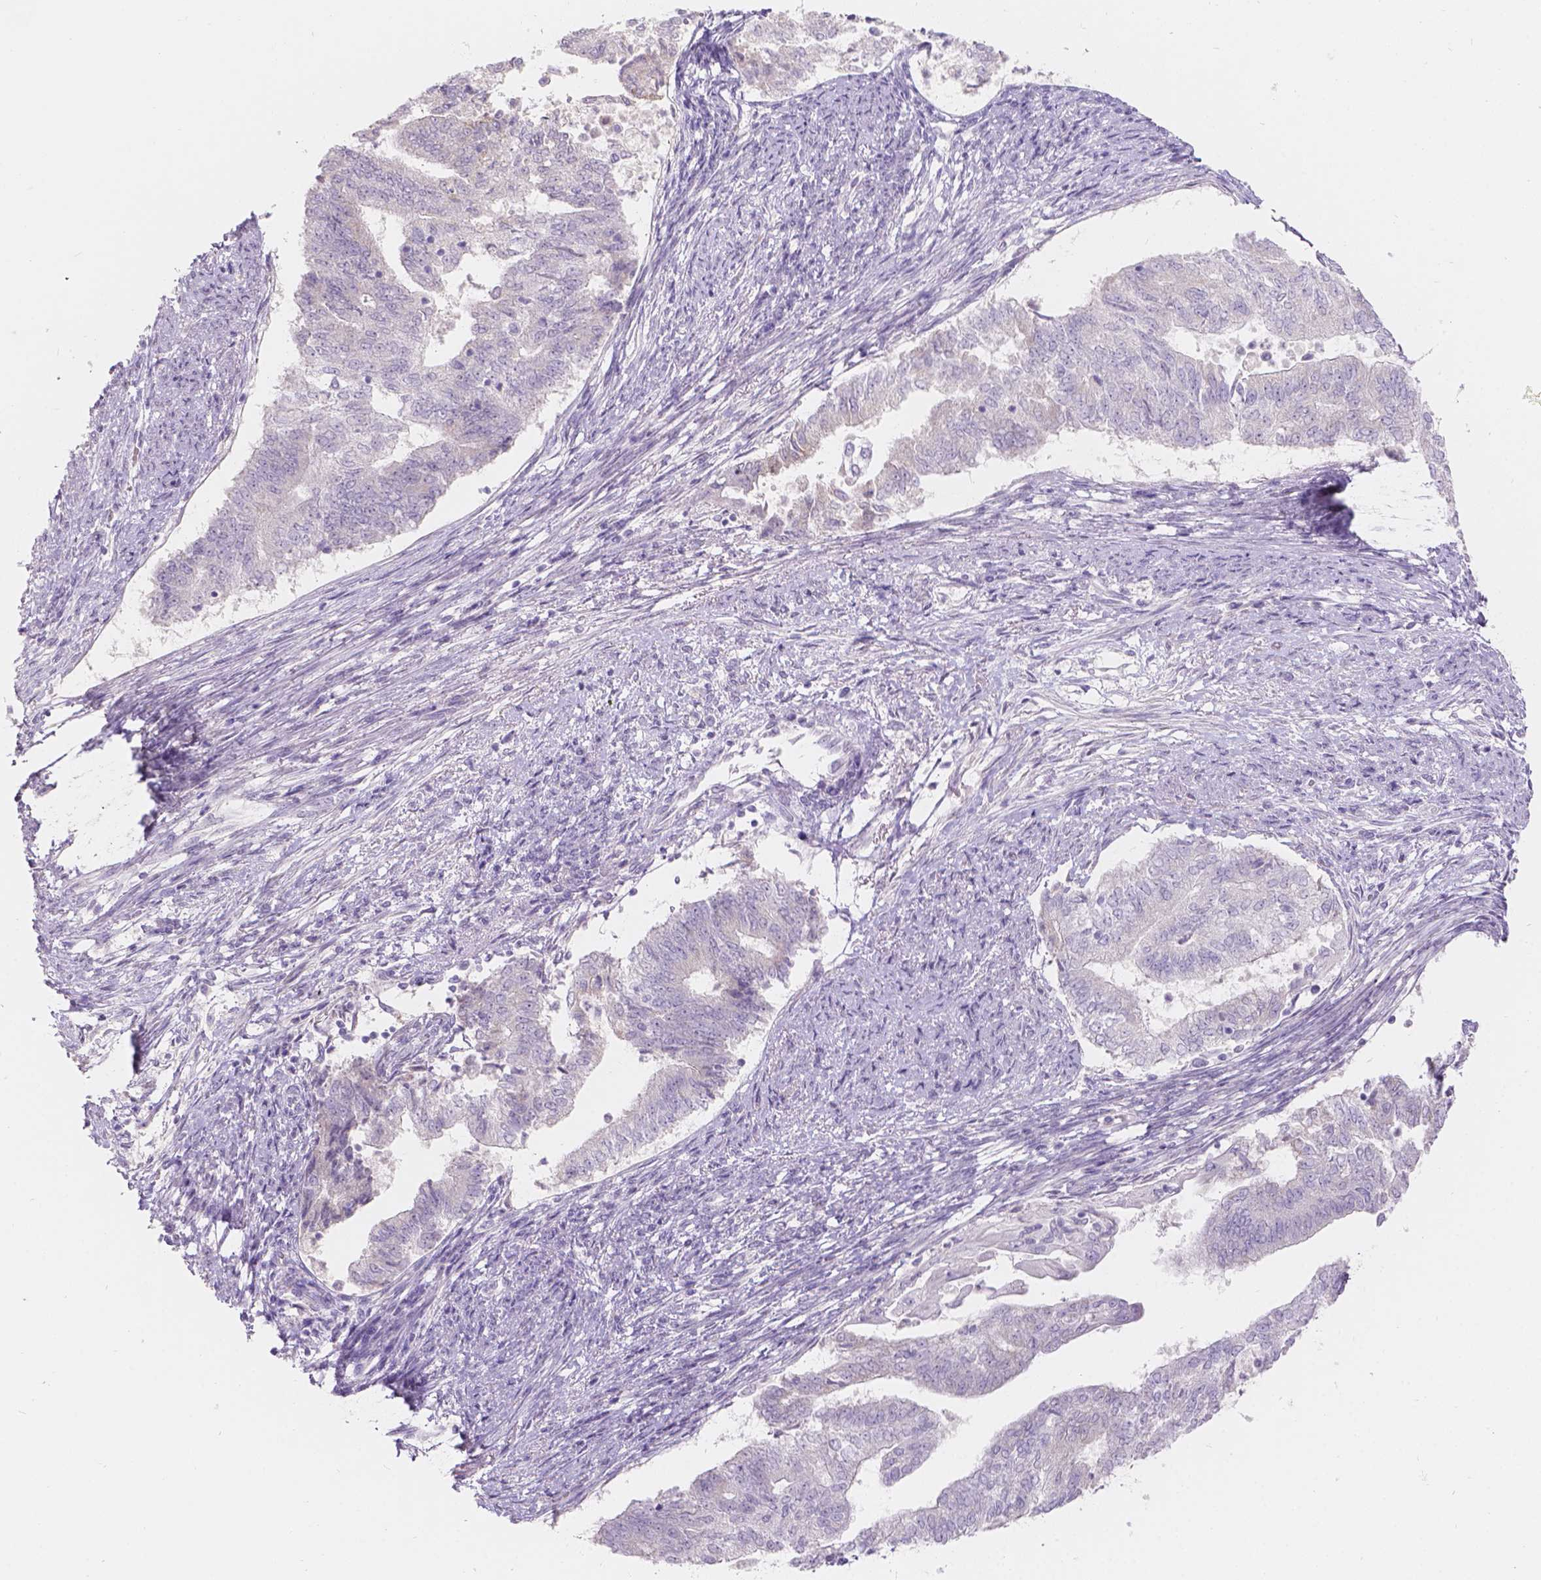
{"staining": {"intensity": "negative", "quantity": "none", "location": "none"}, "tissue": "endometrial cancer", "cell_type": "Tumor cells", "image_type": "cancer", "snomed": [{"axis": "morphology", "description": "Adenocarcinoma, NOS"}, {"axis": "topography", "description": "Endometrium"}], "caption": "A histopathology image of human endometrial cancer is negative for staining in tumor cells.", "gene": "HTN3", "patient": {"sex": "female", "age": 65}}